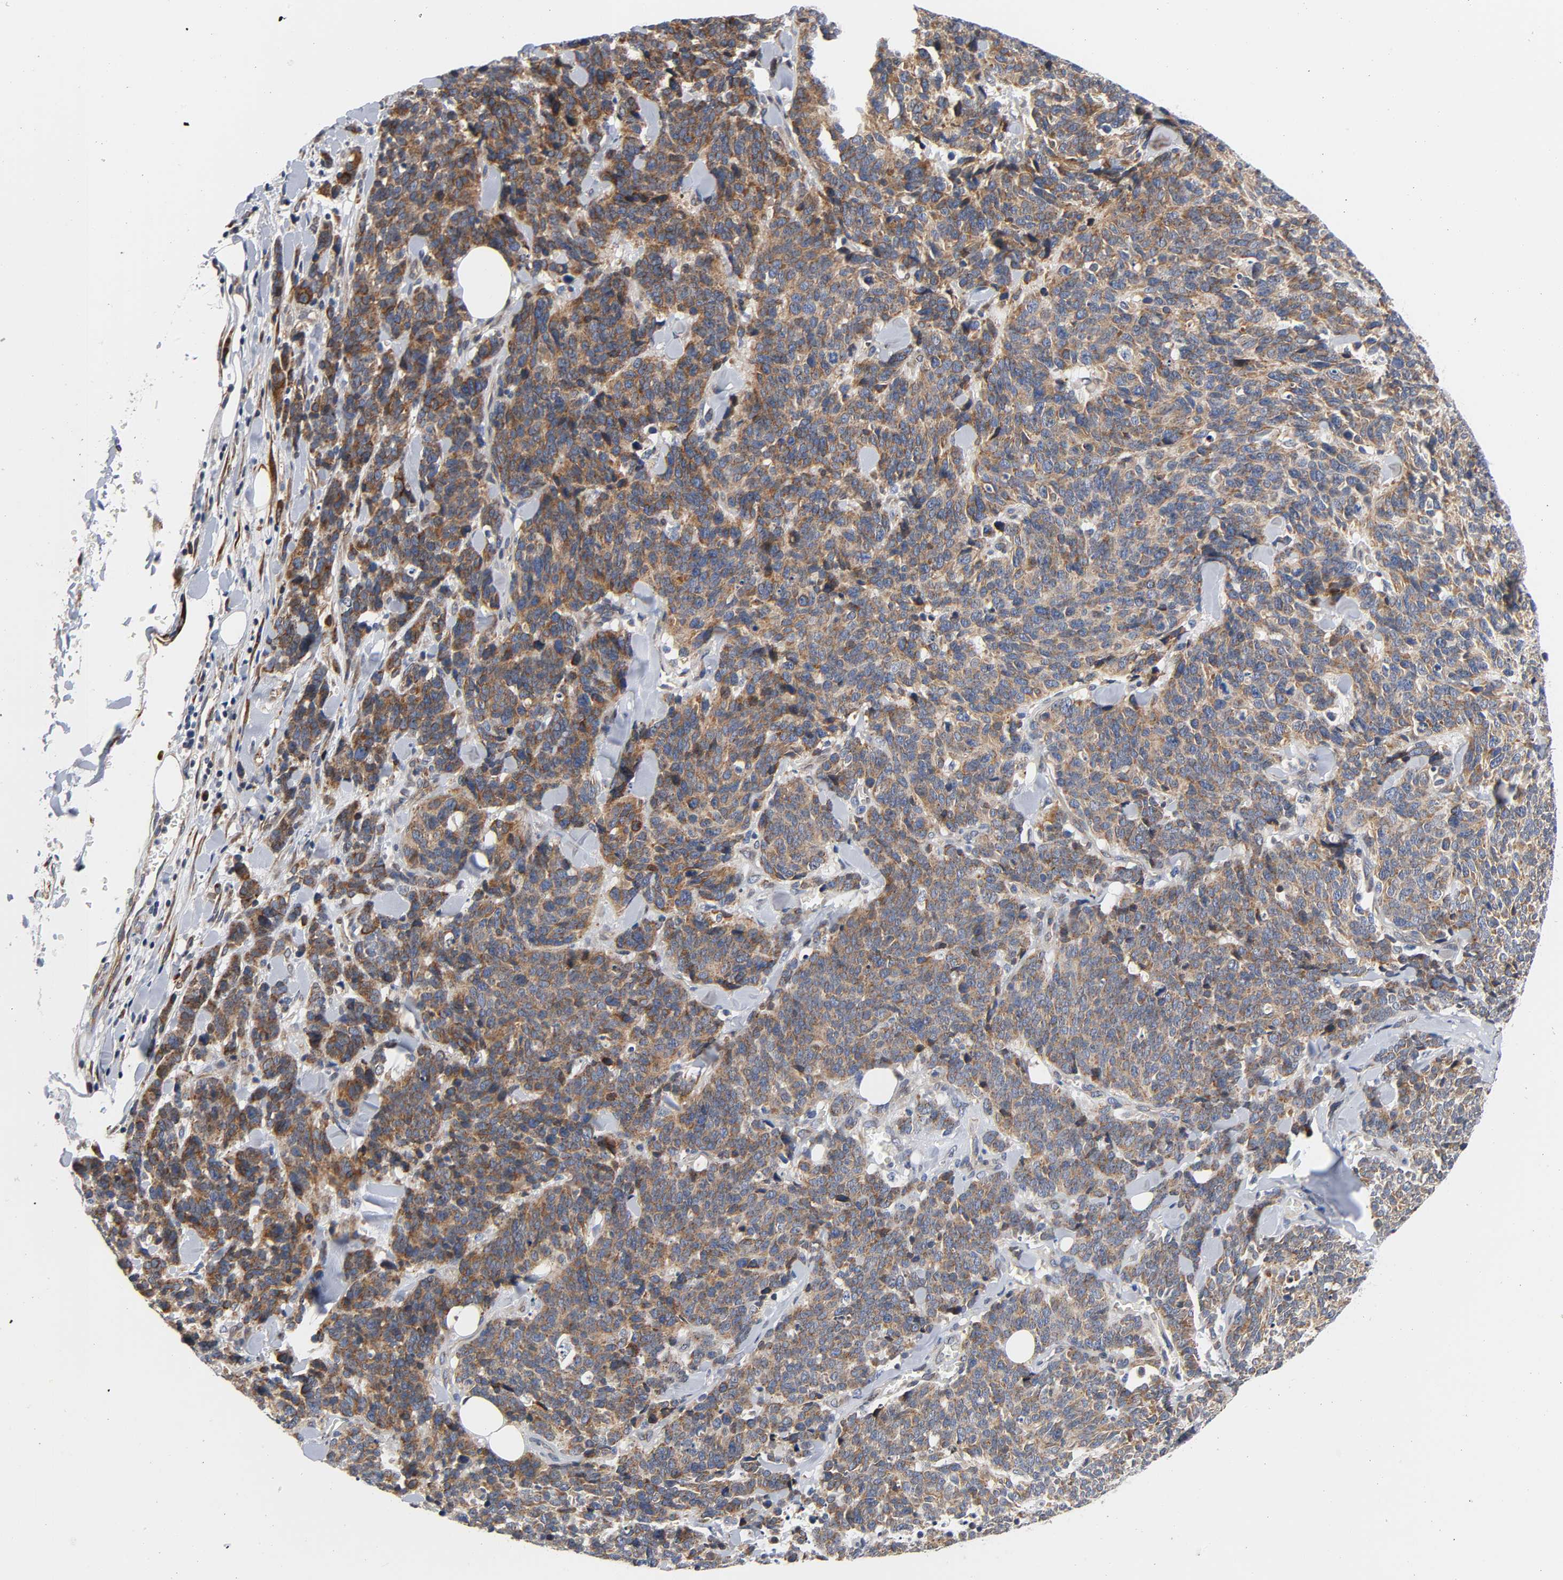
{"staining": {"intensity": "moderate", "quantity": ">75%", "location": "cytoplasmic/membranous"}, "tissue": "lung cancer", "cell_type": "Tumor cells", "image_type": "cancer", "snomed": [{"axis": "morphology", "description": "Neoplasm, malignant, NOS"}, {"axis": "topography", "description": "Lung"}], "caption": "This photomicrograph reveals IHC staining of malignant neoplasm (lung), with medium moderate cytoplasmic/membranous positivity in approximately >75% of tumor cells.", "gene": "ASB6", "patient": {"sex": "female", "age": 58}}